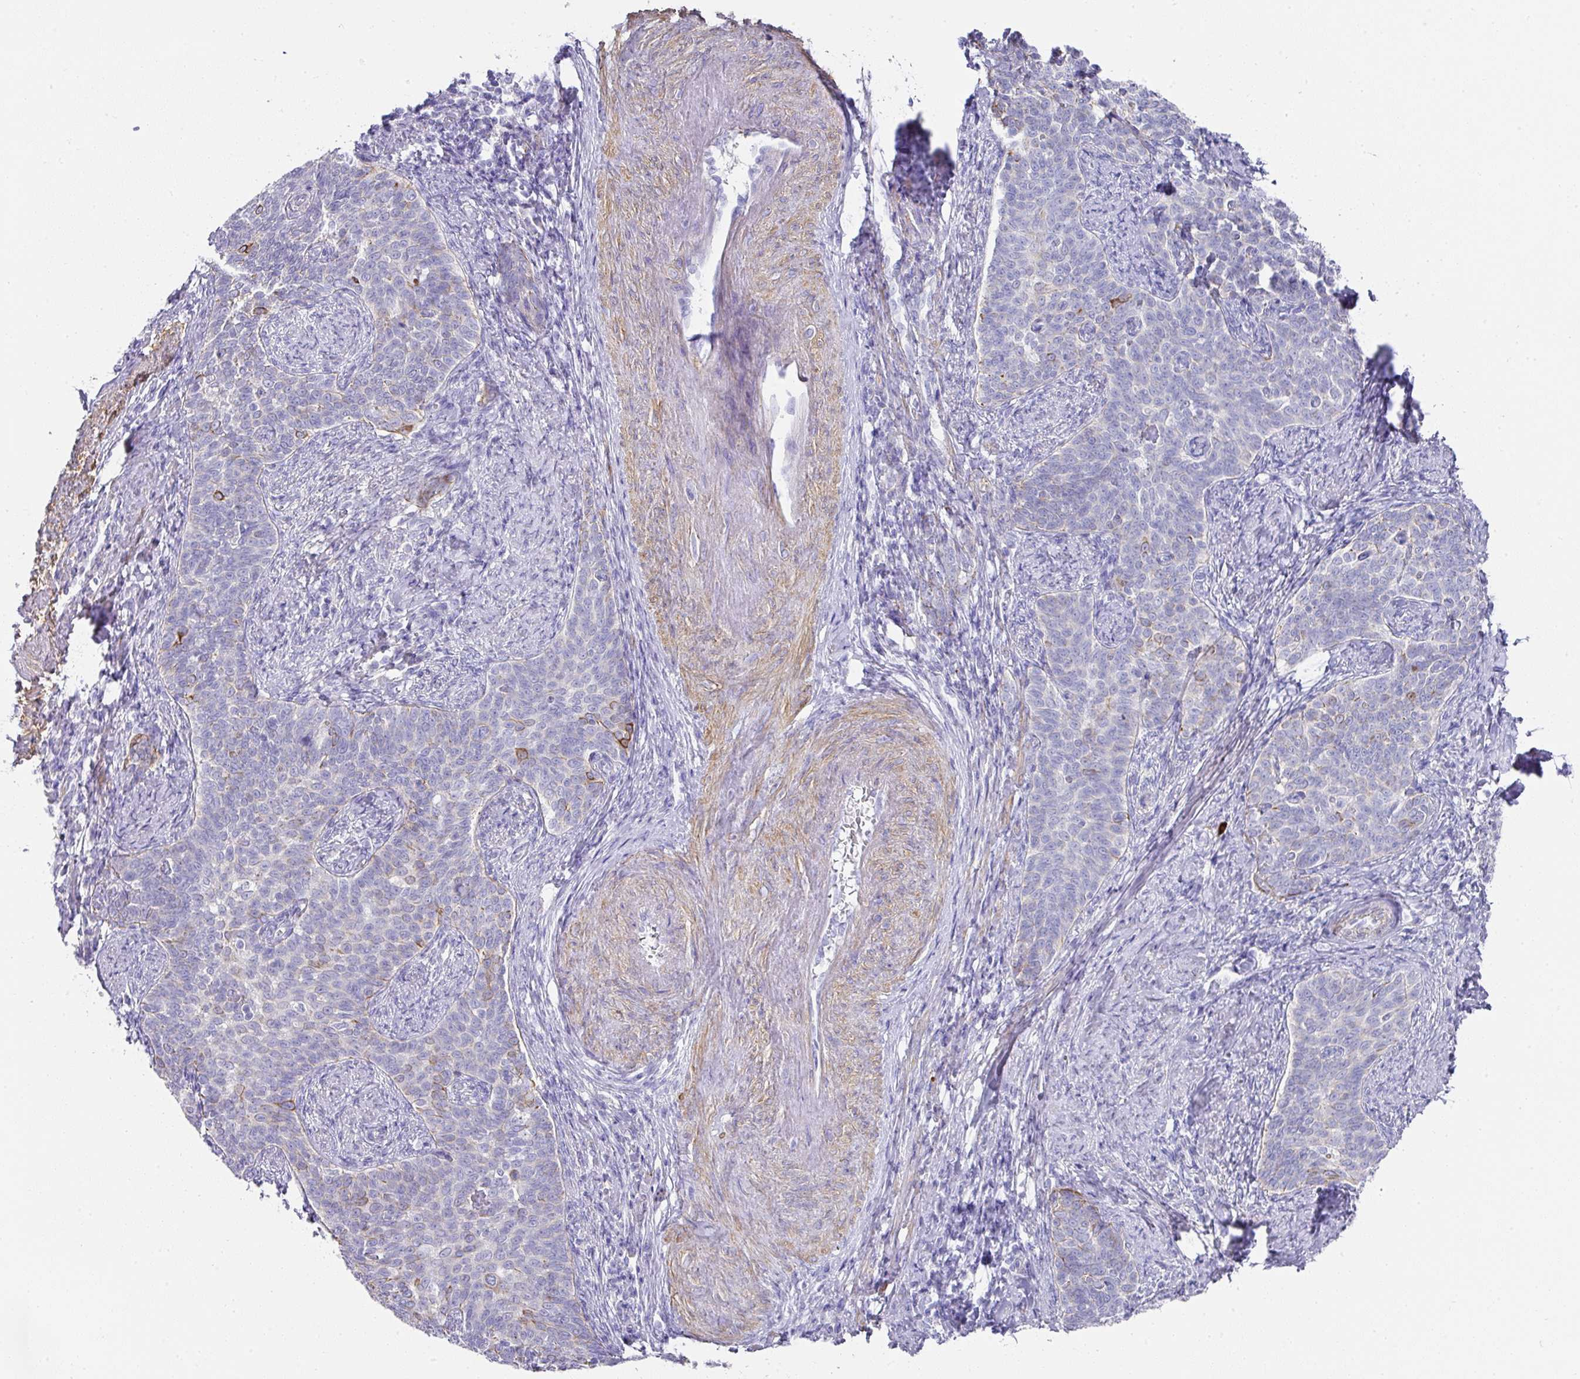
{"staining": {"intensity": "negative", "quantity": "none", "location": "none"}, "tissue": "cervical cancer", "cell_type": "Tumor cells", "image_type": "cancer", "snomed": [{"axis": "morphology", "description": "Squamous cell carcinoma, NOS"}, {"axis": "topography", "description": "Cervix"}], "caption": "The micrograph reveals no significant positivity in tumor cells of squamous cell carcinoma (cervical). (Brightfield microscopy of DAB (3,3'-diaminobenzidine) immunohistochemistry (IHC) at high magnification).", "gene": "TARM1", "patient": {"sex": "female", "age": 39}}